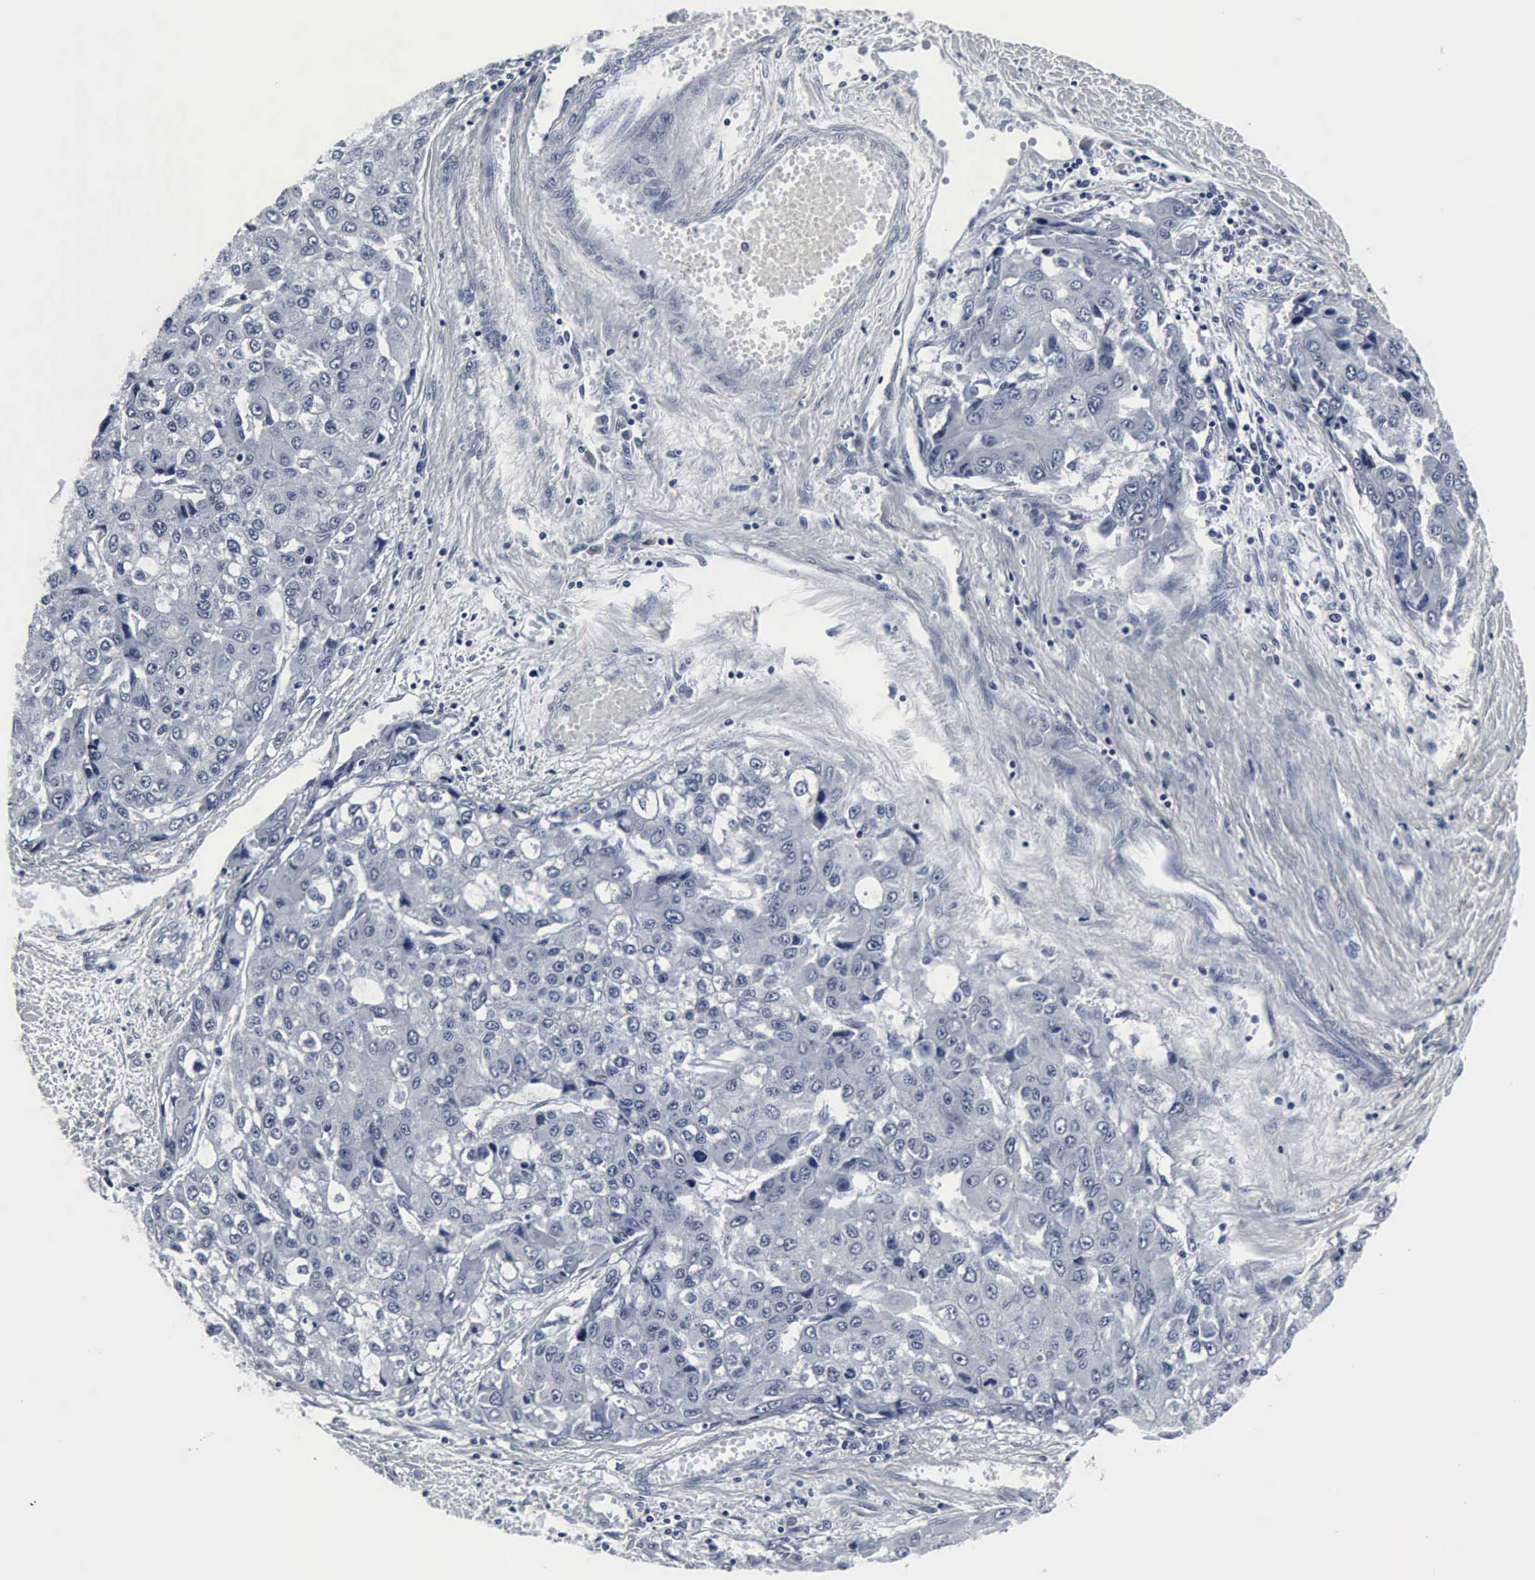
{"staining": {"intensity": "negative", "quantity": "none", "location": "none"}, "tissue": "liver cancer", "cell_type": "Tumor cells", "image_type": "cancer", "snomed": [{"axis": "morphology", "description": "Carcinoma, Hepatocellular, NOS"}, {"axis": "topography", "description": "Liver"}], "caption": "DAB (3,3'-diaminobenzidine) immunohistochemical staining of human liver cancer displays no significant staining in tumor cells.", "gene": "SNAP25", "patient": {"sex": "female", "age": 66}}